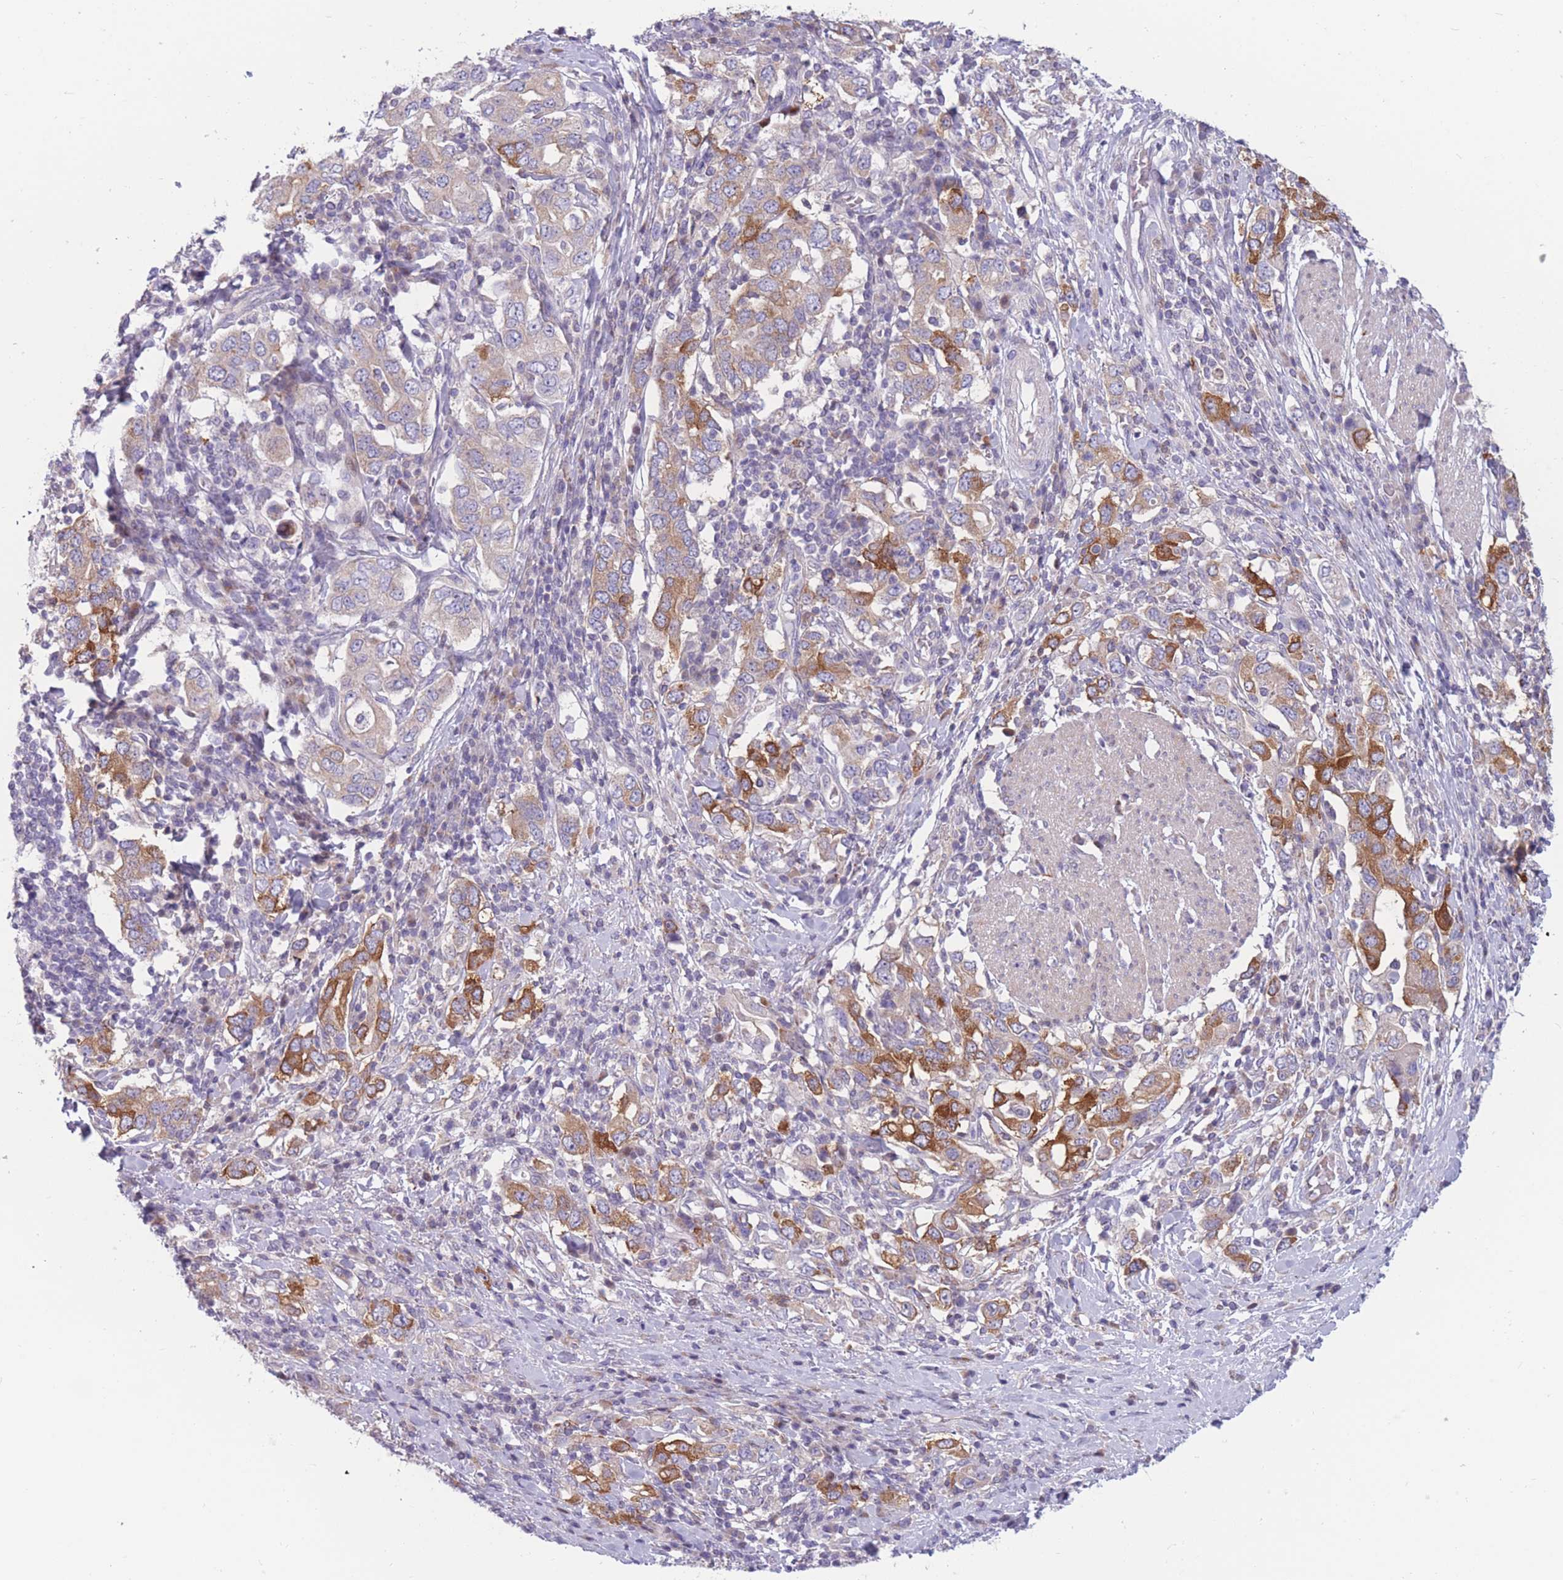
{"staining": {"intensity": "strong", "quantity": "<25%", "location": "cytoplasmic/membranous"}, "tissue": "stomach cancer", "cell_type": "Tumor cells", "image_type": "cancer", "snomed": [{"axis": "morphology", "description": "Adenocarcinoma, NOS"}, {"axis": "topography", "description": "Stomach, upper"}, {"axis": "topography", "description": "Stomach"}], "caption": "Stomach cancer (adenocarcinoma) was stained to show a protein in brown. There is medium levels of strong cytoplasmic/membranous expression in approximately <25% of tumor cells.", "gene": "PDE4A", "patient": {"sex": "male", "age": 62}}